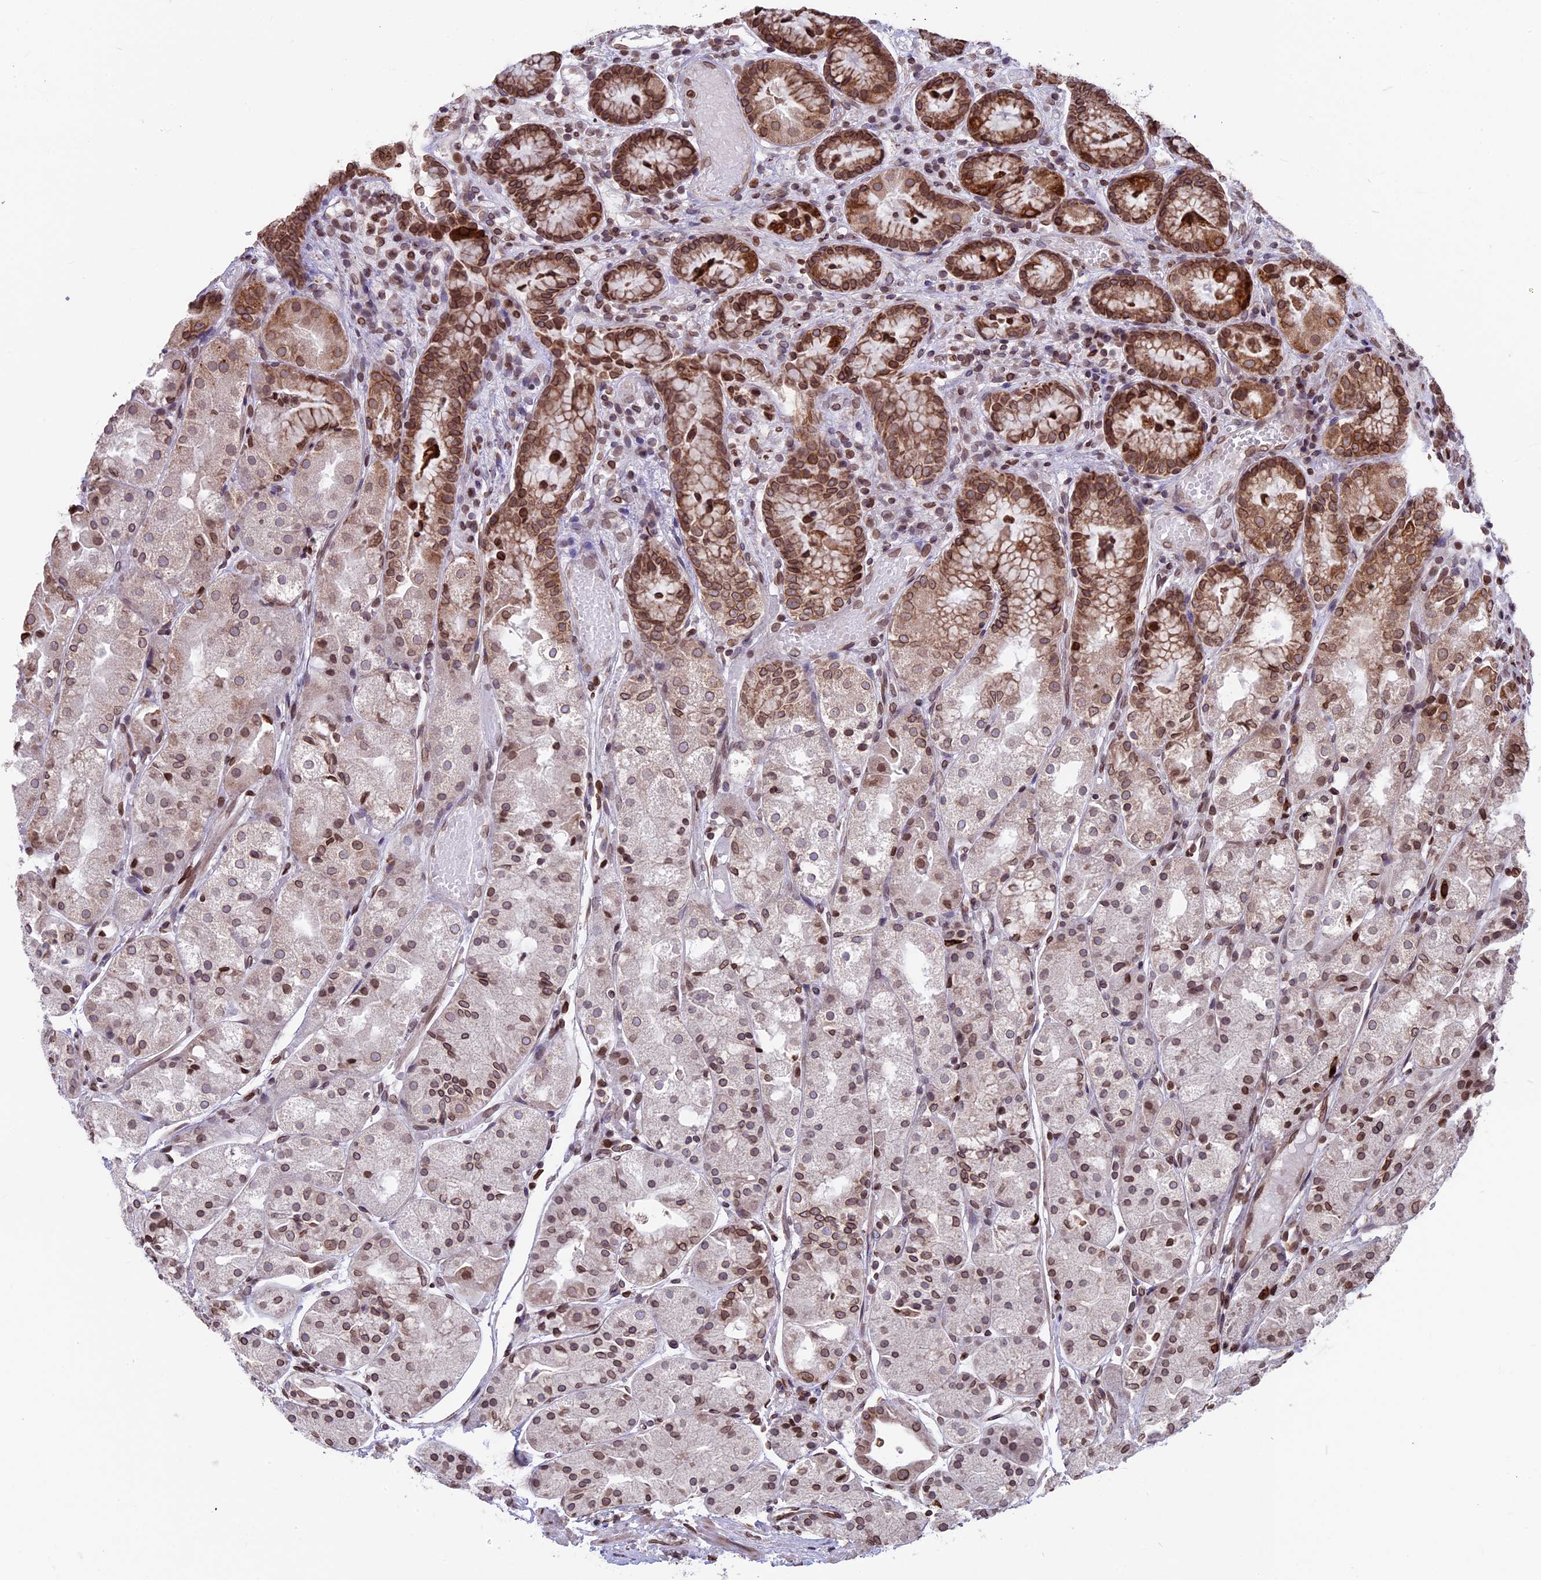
{"staining": {"intensity": "moderate", "quantity": ">75%", "location": "cytoplasmic/membranous,nuclear"}, "tissue": "stomach", "cell_type": "Glandular cells", "image_type": "normal", "snomed": [{"axis": "morphology", "description": "Normal tissue, NOS"}, {"axis": "topography", "description": "Stomach, upper"}], "caption": "Glandular cells demonstrate medium levels of moderate cytoplasmic/membranous,nuclear expression in approximately >75% of cells in unremarkable human stomach. Using DAB (3,3'-diaminobenzidine) (brown) and hematoxylin (blue) stains, captured at high magnification using brightfield microscopy.", "gene": "PTCHD4", "patient": {"sex": "male", "age": 72}}